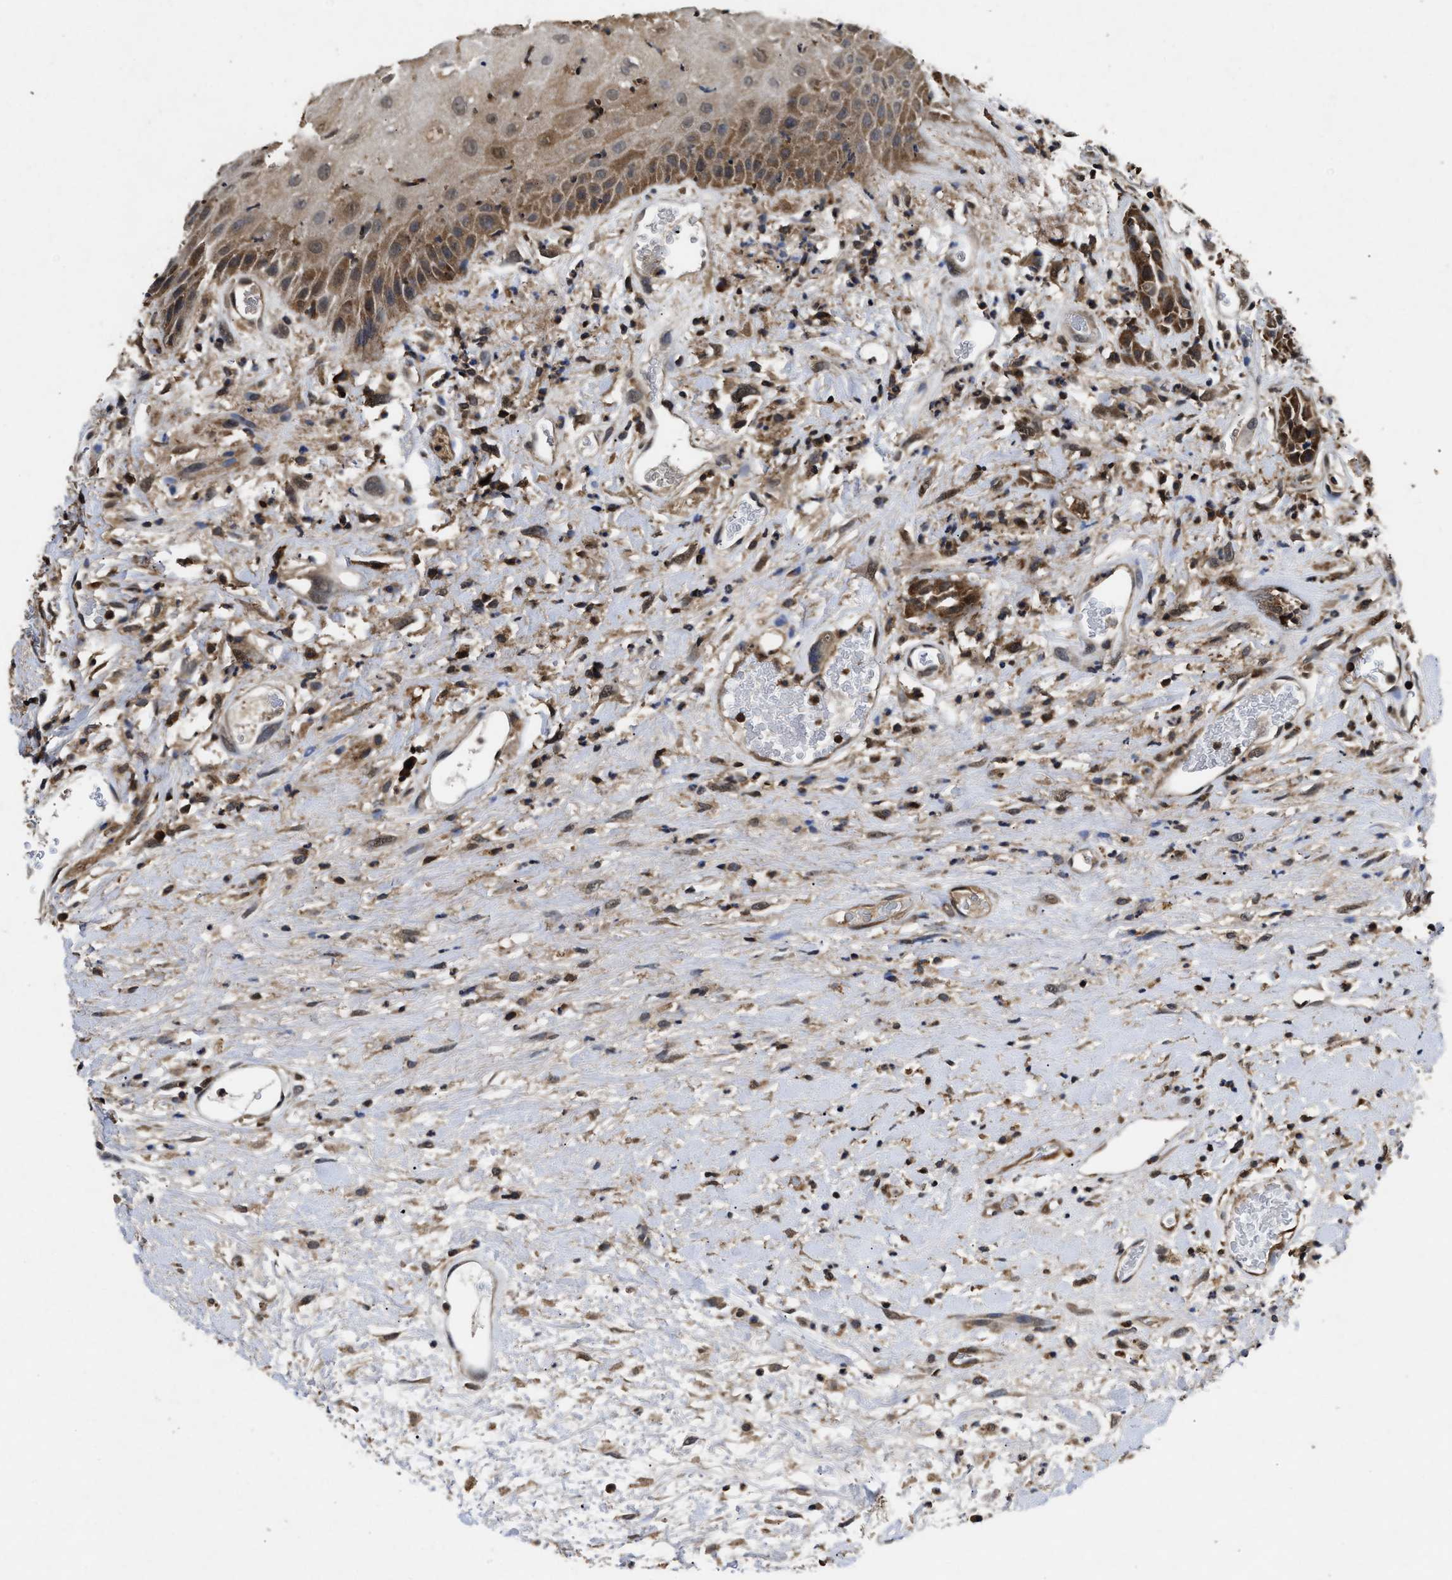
{"staining": {"intensity": "moderate", "quantity": ">75%", "location": "cytoplasmic/membranous"}, "tissue": "head and neck cancer", "cell_type": "Tumor cells", "image_type": "cancer", "snomed": [{"axis": "morphology", "description": "Normal tissue, NOS"}, {"axis": "morphology", "description": "Squamous cell carcinoma, NOS"}, {"axis": "topography", "description": "Cartilage tissue"}, {"axis": "topography", "description": "Head-Neck"}], "caption": "Brown immunohistochemical staining in human head and neck cancer reveals moderate cytoplasmic/membranous expression in about >75% of tumor cells. The staining was performed using DAB to visualize the protein expression in brown, while the nuclei were stained in blue with hematoxylin (Magnification: 20x).", "gene": "ACAT2", "patient": {"sex": "male", "age": 62}}